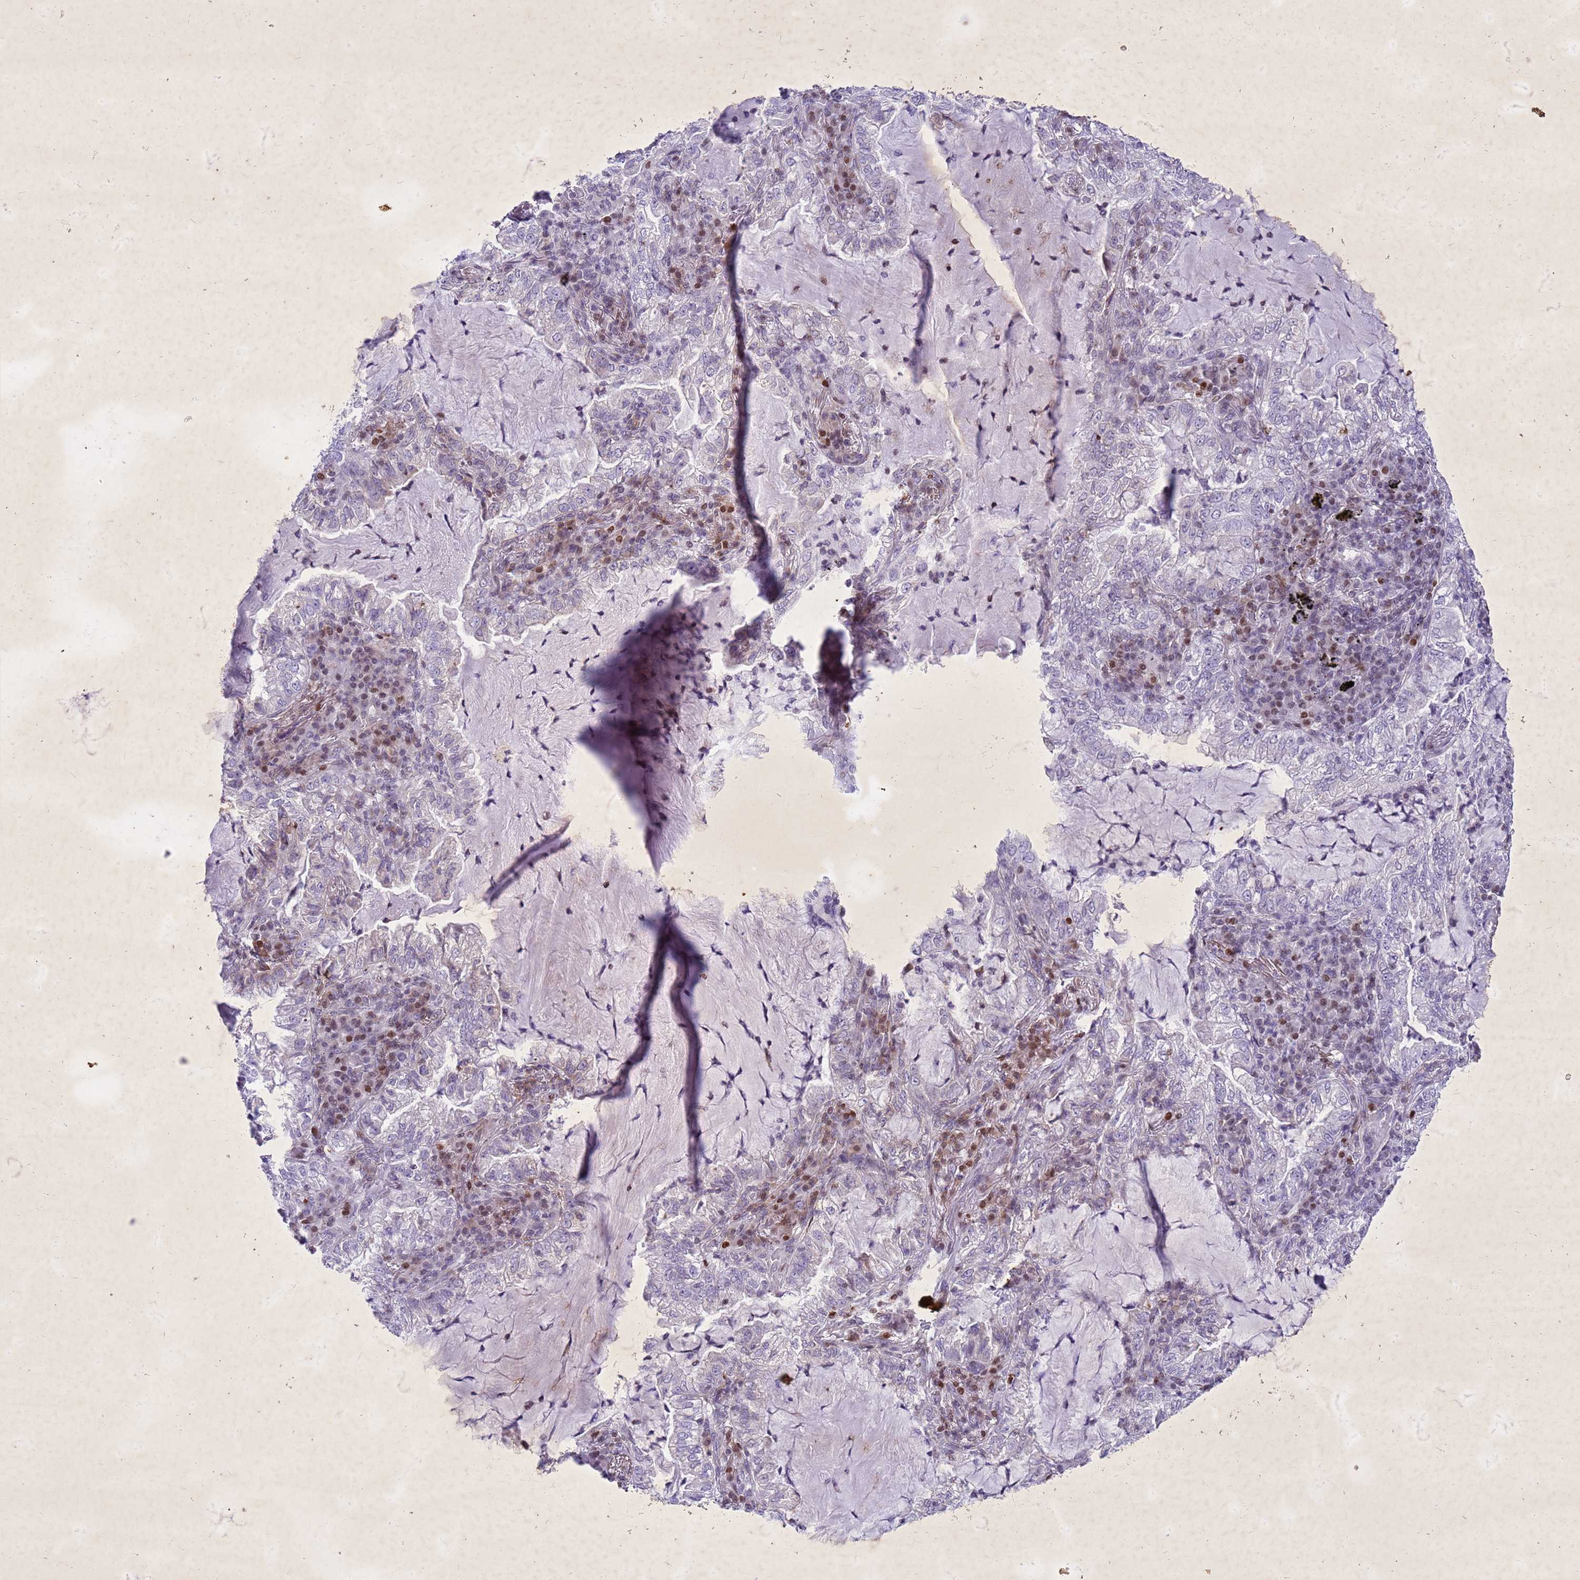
{"staining": {"intensity": "negative", "quantity": "none", "location": "none"}, "tissue": "lung cancer", "cell_type": "Tumor cells", "image_type": "cancer", "snomed": [{"axis": "morphology", "description": "Adenocarcinoma, NOS"}, {"axis": "topography", "description": "Lung"}], "caption": "Immunohistochemistry image of neoplastic tissue: lung cancer stained with DAB shows no significant protein staining in tumor cells.", "gene": "COPS9", "patient": {"sex": "female", "age": 73}}